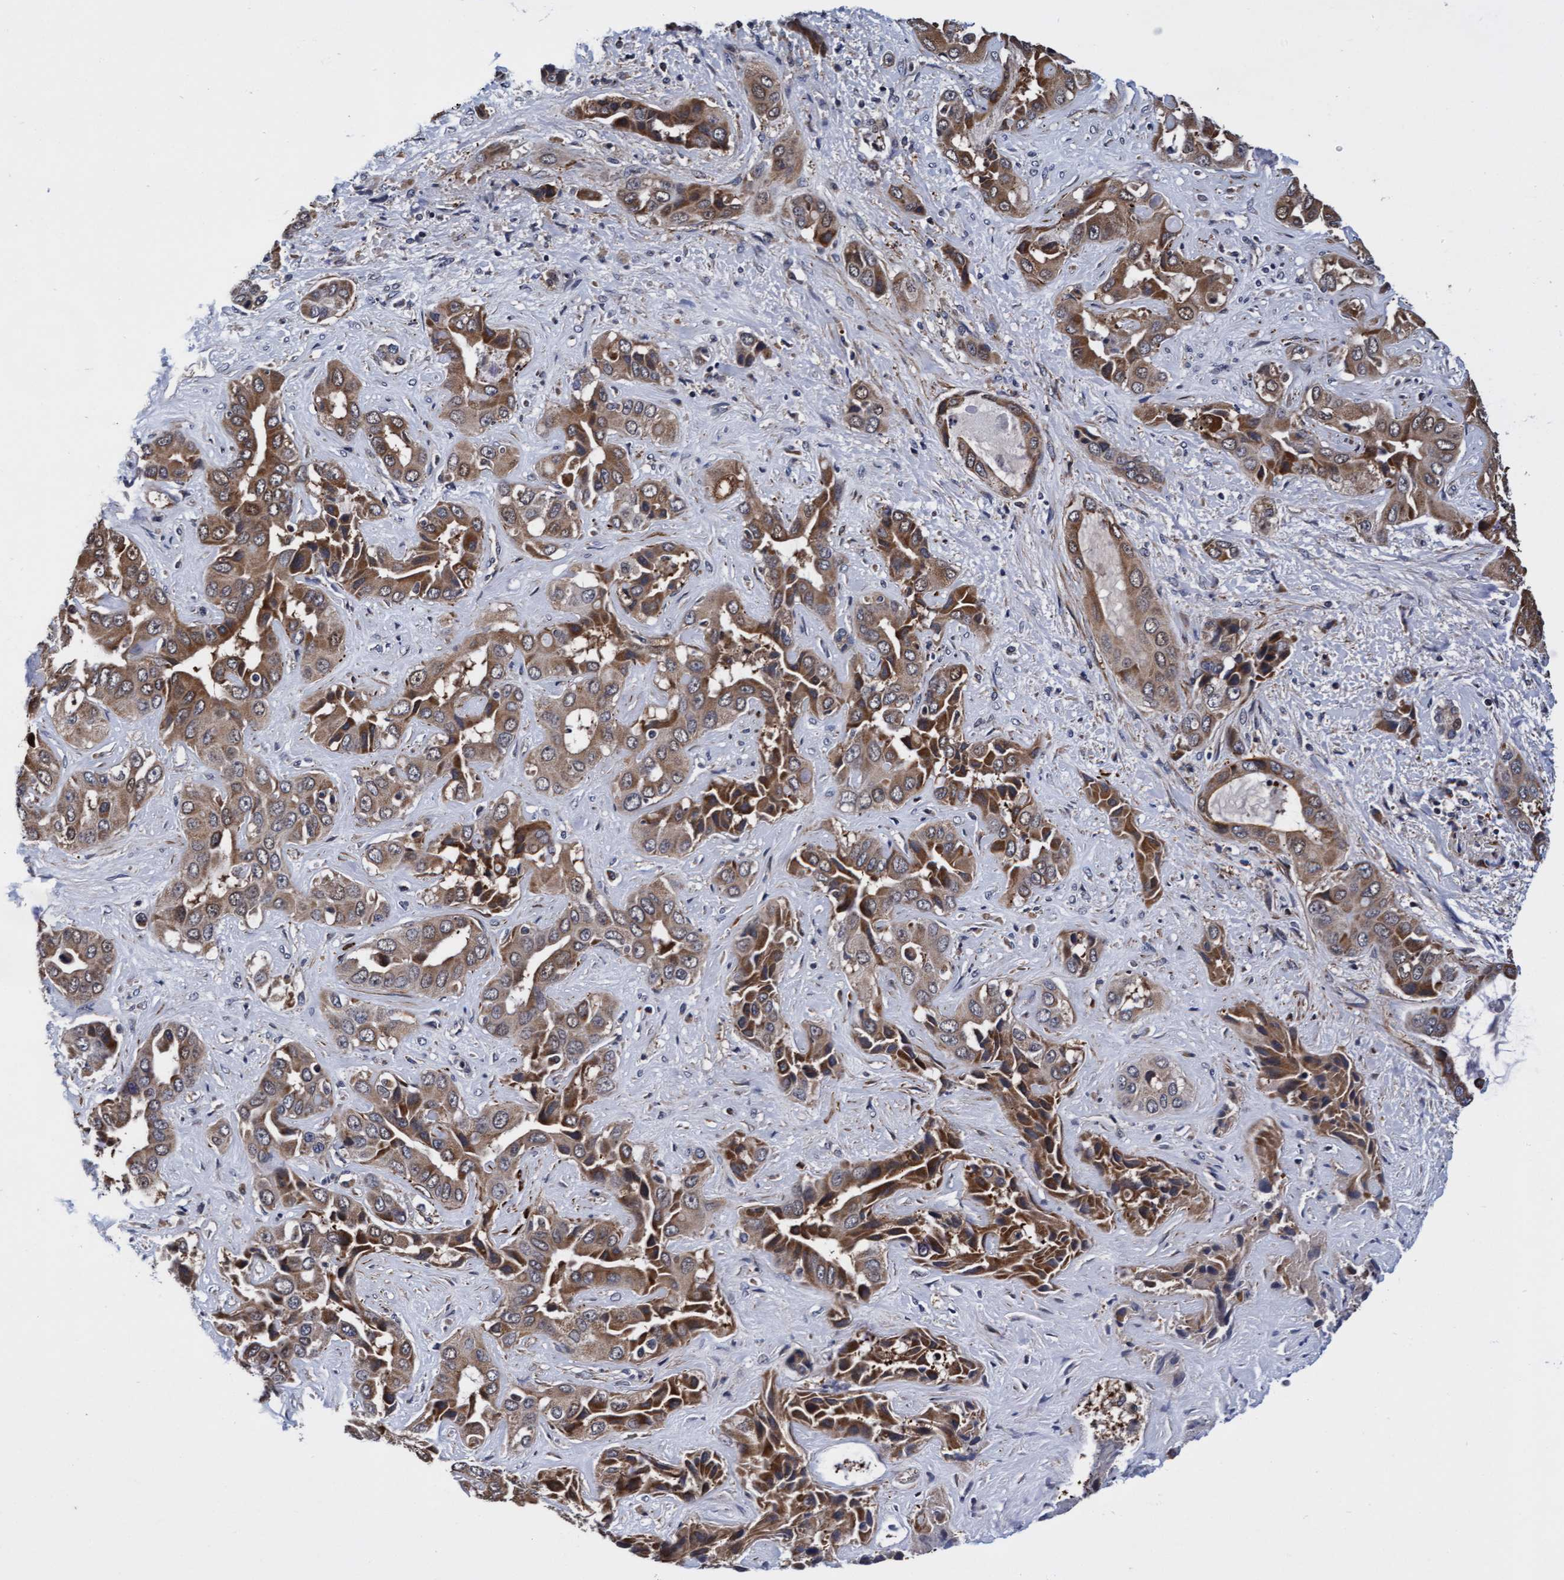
{"staining": {"intensity": "moderate", "quantity": ">75%", "location": "cytoplasmic/membranous"}, "tissue": "liver cancer", "cell_type": "Tumor cells", "image_type": "cancer", "snomed": [{"axis": "morphology", "description": "Cholangiocarcinoma"}, {"axis": "topography", "description": "Liver"}], "caption": "Human liver cancer stained for a protein (brown) exhibits moderate cytoplasmic/membranous positive positivity in about >75% of tumor cells.", "gene": "EFCAB13", "patient": {"sex": "female", "age": 52}}